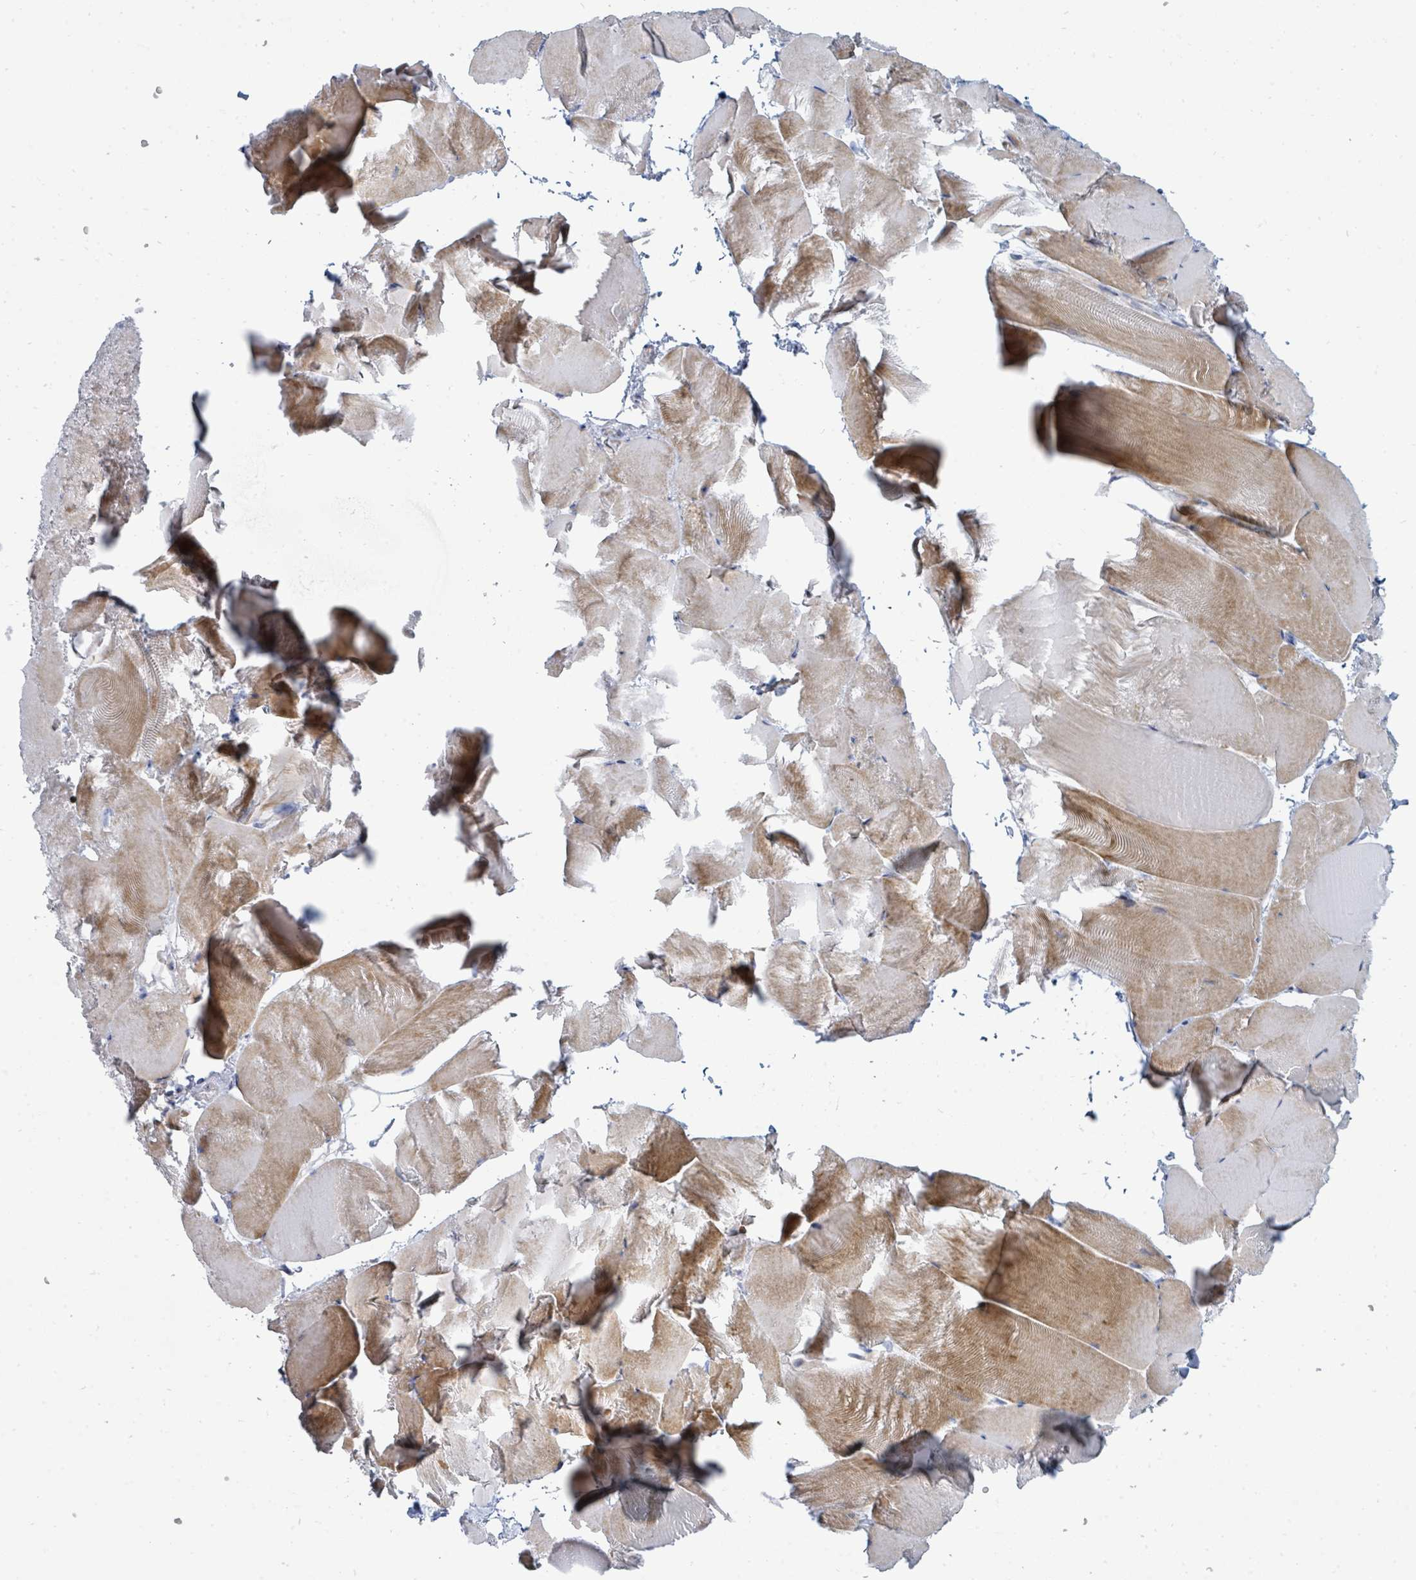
{"staining": {"intensity": "moderate", "quantity": "25%-75%", "location": "cytoplasmic/membranous,nuclear"}, "tissue": "skeletal muscle", "cell_type": "Myocytes", "image_type": "normal", "snomed": [{"axis": "morphology", "description": "Normal tissue, NOS"}, {"axis": "topography", "description": "Skeletal muscle"}], "caption": "High-magnification brightfield microscopy of normal skeletal muscle stained with DAB (3,3'-diaminobenzidine) (brown) and counterstained with hematoxylin (blue). myocytes exhibit moderate cytoplasmic/membranous,nuclear staining is identified in approximately25%-75% of cells.", "gene": "SUMO2", "patient": {"sex": "female", "age": 64}}